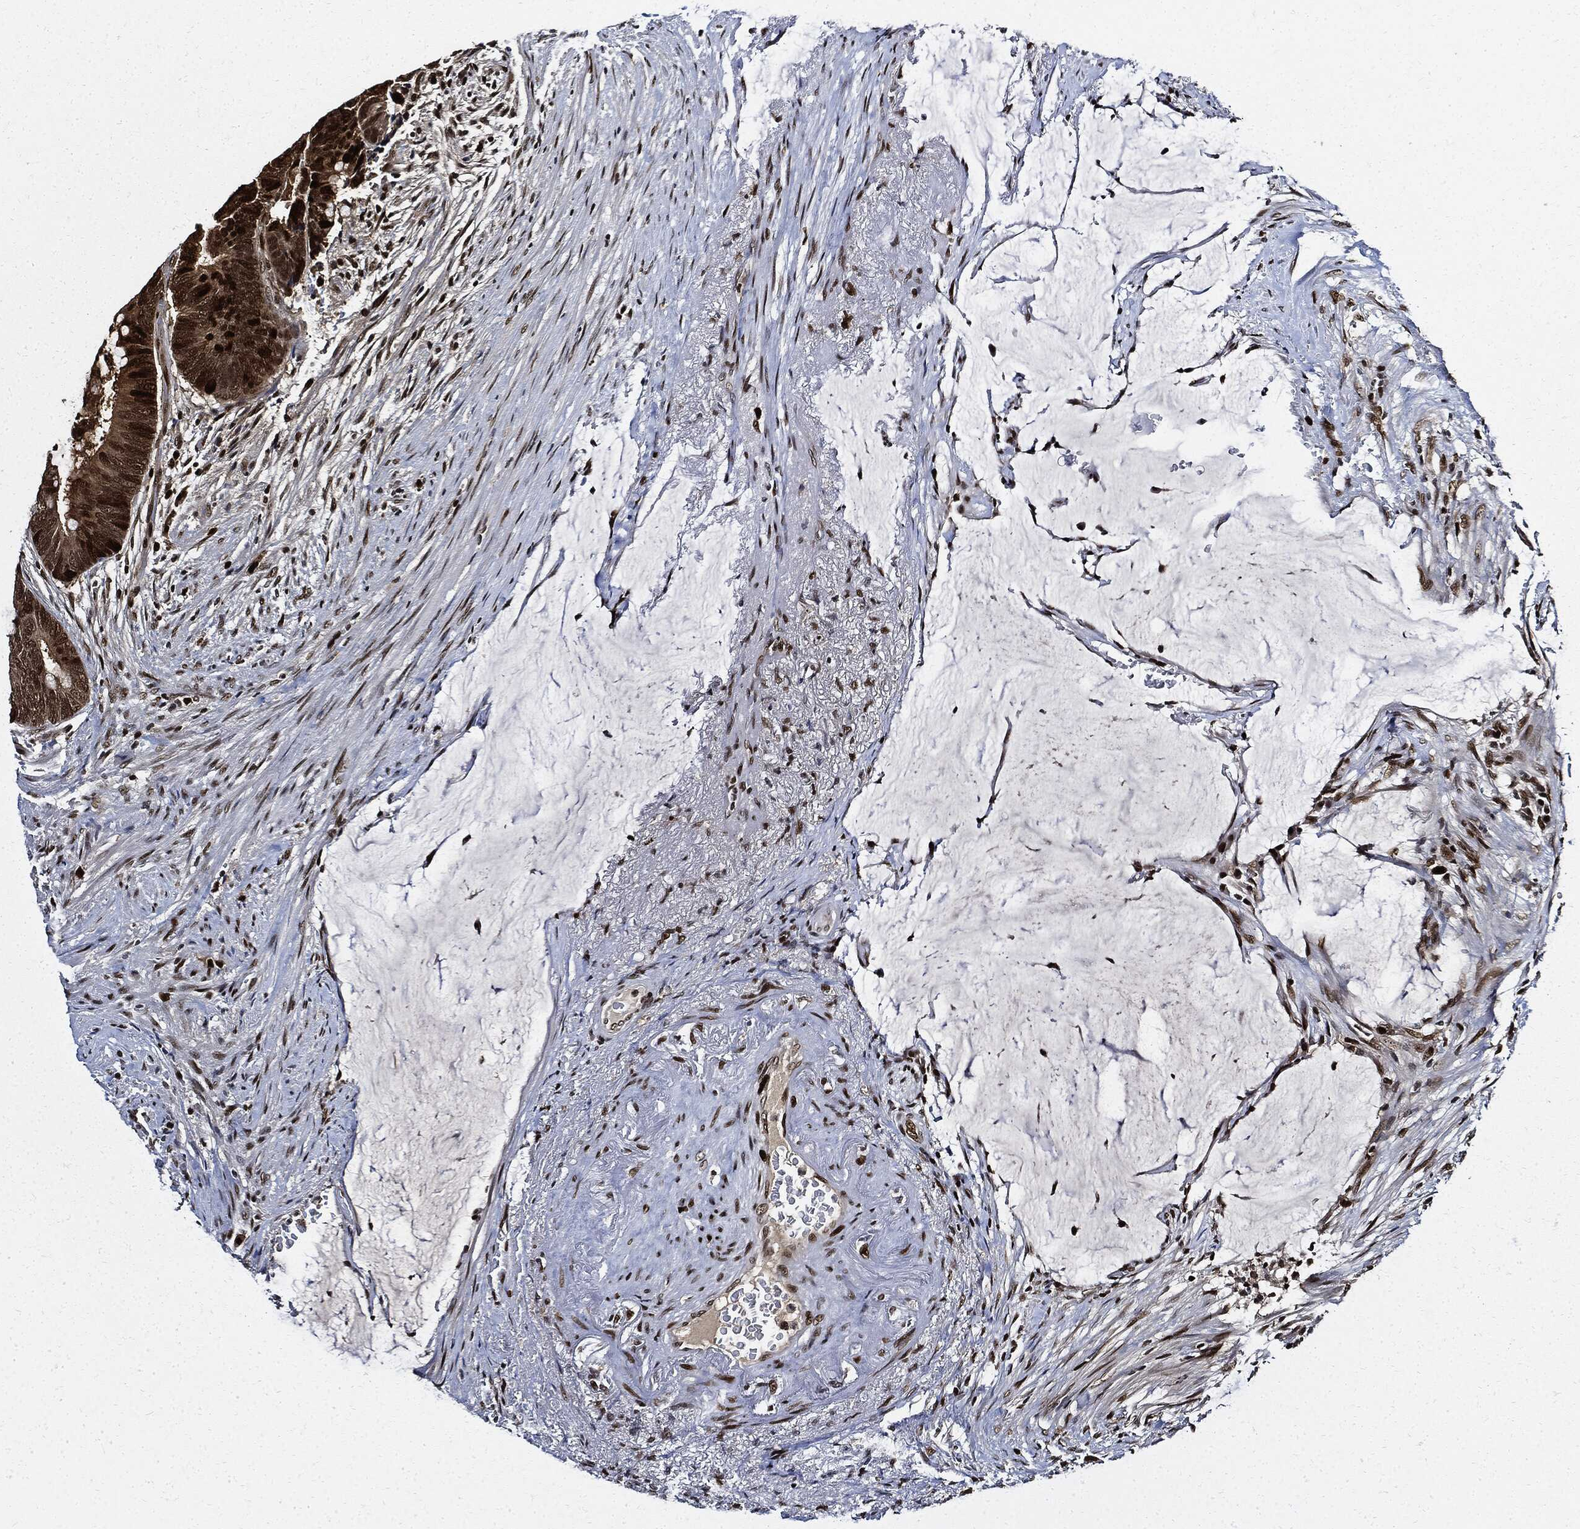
{"staining": {"intensity": "strong", "quantity": ">75%", "location": "nuclear"}, "tissue": "colorectal cancer", "cell_type": "Tumor cells", "image_type": "cancer", "snomed": [{"axis": "morphology", "description": "Normal tissue, NOS"}, {"axis": "morphology", "description": "Adenocarcinoma, NOS"}, {"axis": "topography", "description": "Rectum"}], "caption": "Human colorectal adenocarcinoma stained with a protein marker exhibits strong staining in tumor cells.", "gene": "PCNA", "patient": {"sex": "male", "age": 92}}